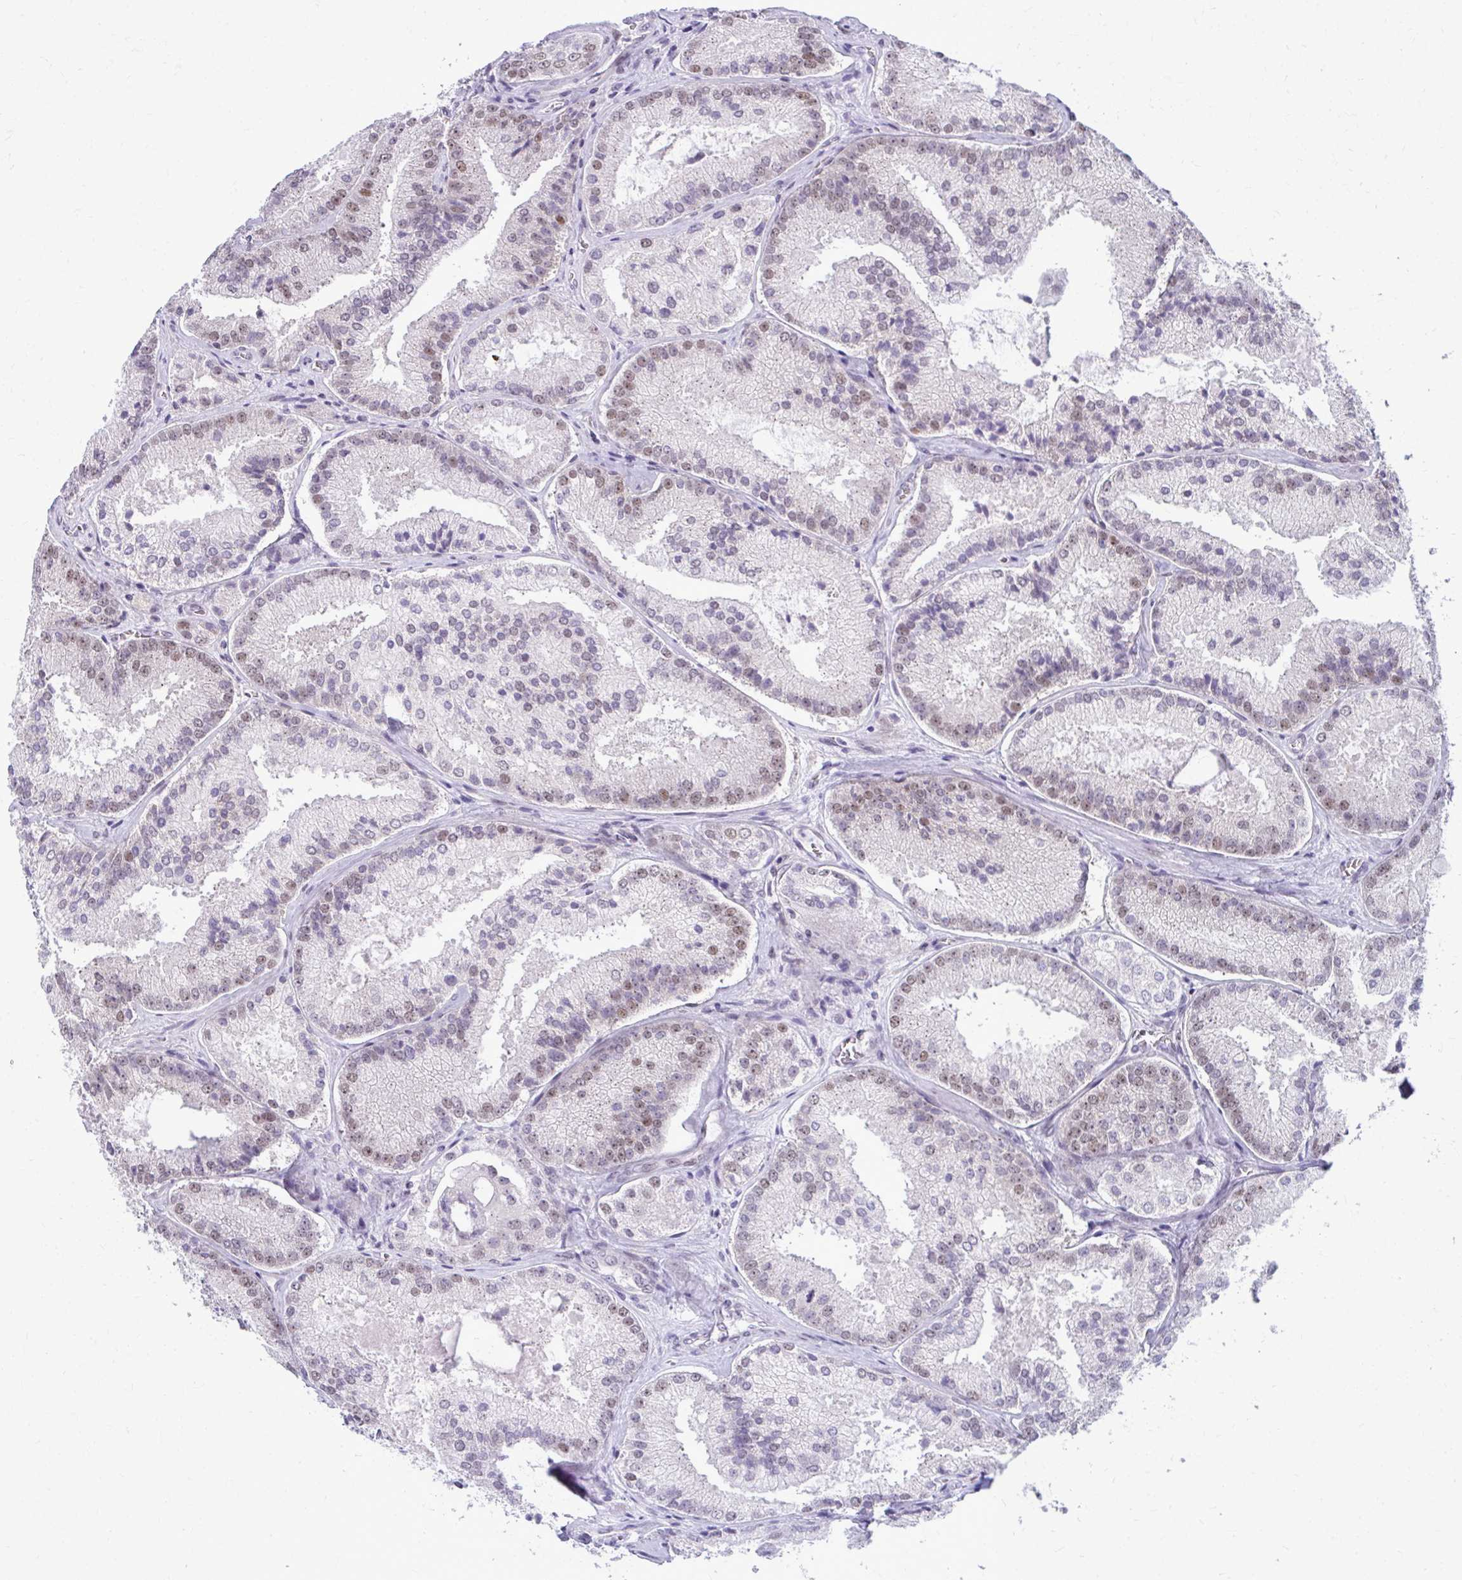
{"staining": {"intensity": "weak", "quantity": "25%-75%", "location": "nuclear"}, "tissue": "prostate cancer", "cell_type": "Tumor cells", "image_type": "cancer", "snomed": [{"axis": "morphology", "description": "Adenocarcinoma, High grade"}, {"axis": "topography", "description": "Prostate"}], "caption": "Immunohistochemical staining of prostate cancer shows weak nuclear protein expression in about 25%-75% of tumor cells.", "gene": "MAF1", "patient": {"sex": "male", "age": 73}}